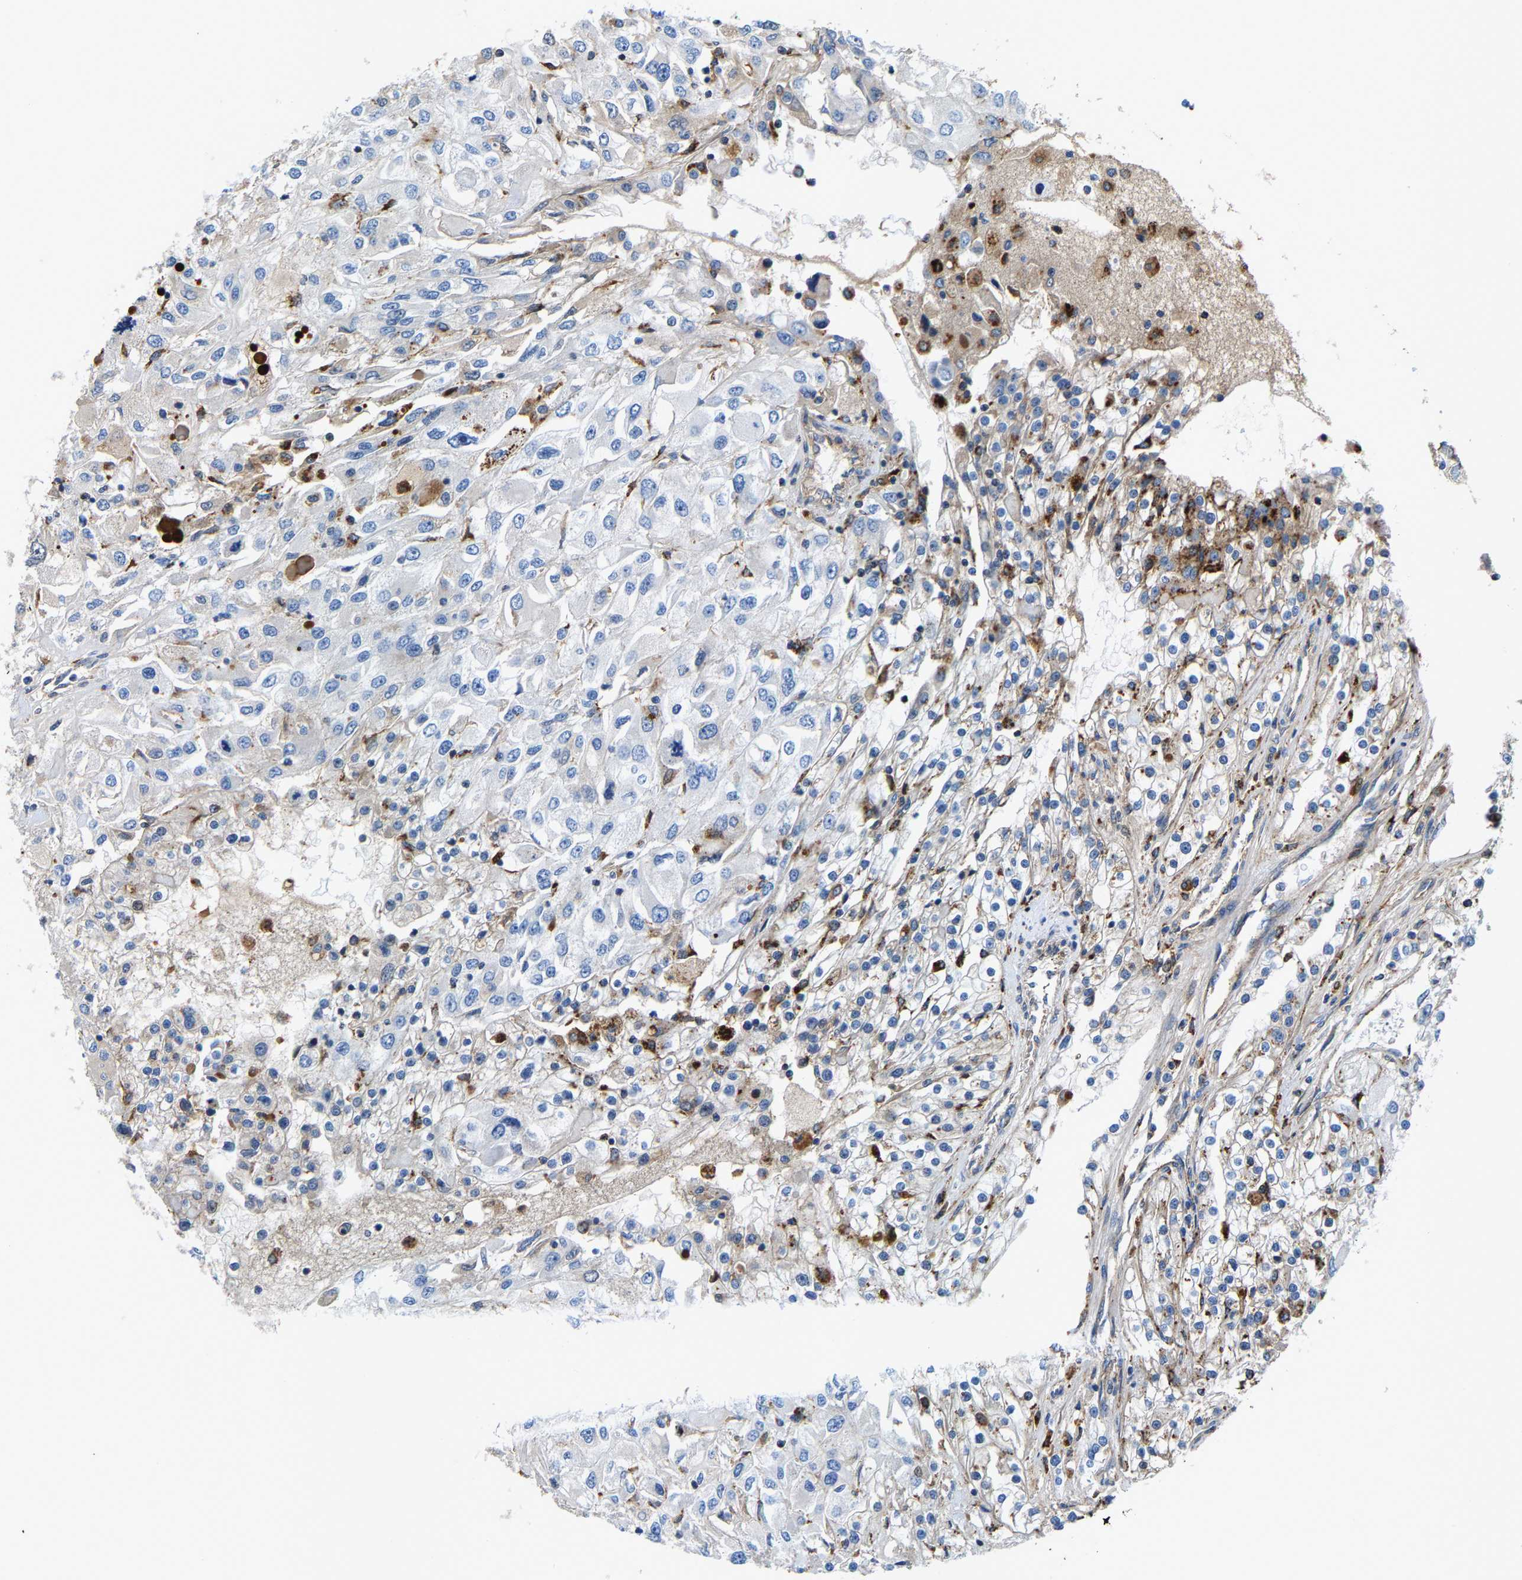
{"staining": {"intensity": "negative", "quantity": "none", "location": "none"}, "tissue": "renal cancer", "cell_type": "Tumor cells", "image_type": "cancer", "snomed": [{"axis": "morphology", "description": "Adenocarcinoma, NOS"}, {"axis": "topography", "description": "Kidney"}], "caption": "This photomicrograph is of renal cancer (adenocarcinoma) stained with immunohistochemistry to label a protein in brown with the nuclei are counter-stained blue. There is no staining in tumor cells.", "gene": "DPP7", "patient": {"sex": "female", "age": 52}}